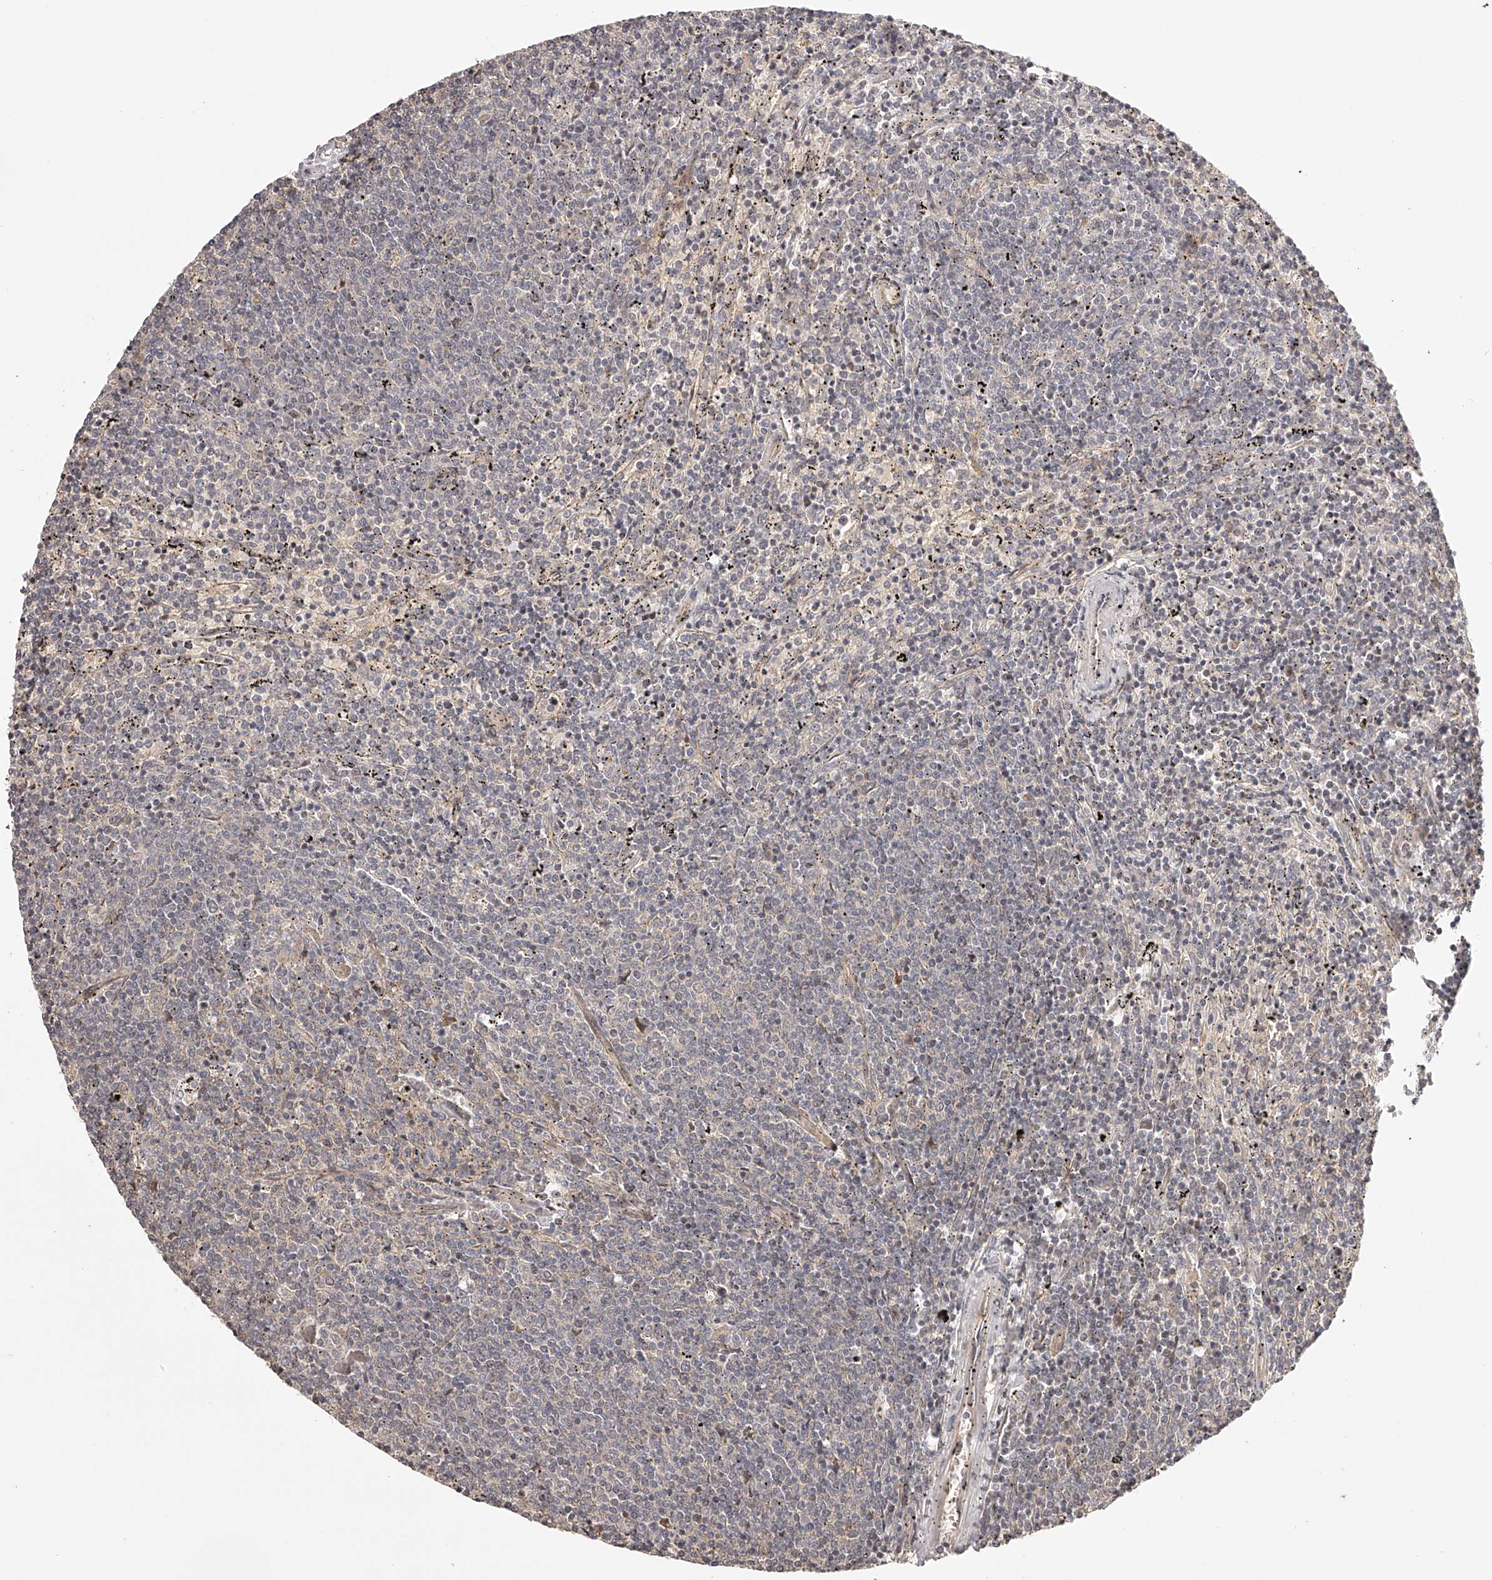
{"staining": {"intensity": "negative", "quantity": "none", "location": "none"}, "tissue": "lymphoma", "cell_type": "Tumor cells", "image_type": "cancer", "snomed": [{"axis": "morphology", "description": "Malignant lymphoma, non-Hodgkin's type, Low grade"}, {"axis": "topography", "description": "Spleen"}], "caption": "This is an immunohistochemistry histopathology image of lymphoma. There is no positivity in tumor cells.", "gene": "ZNF582", "patient": {"sex": "female", "age": 50}}